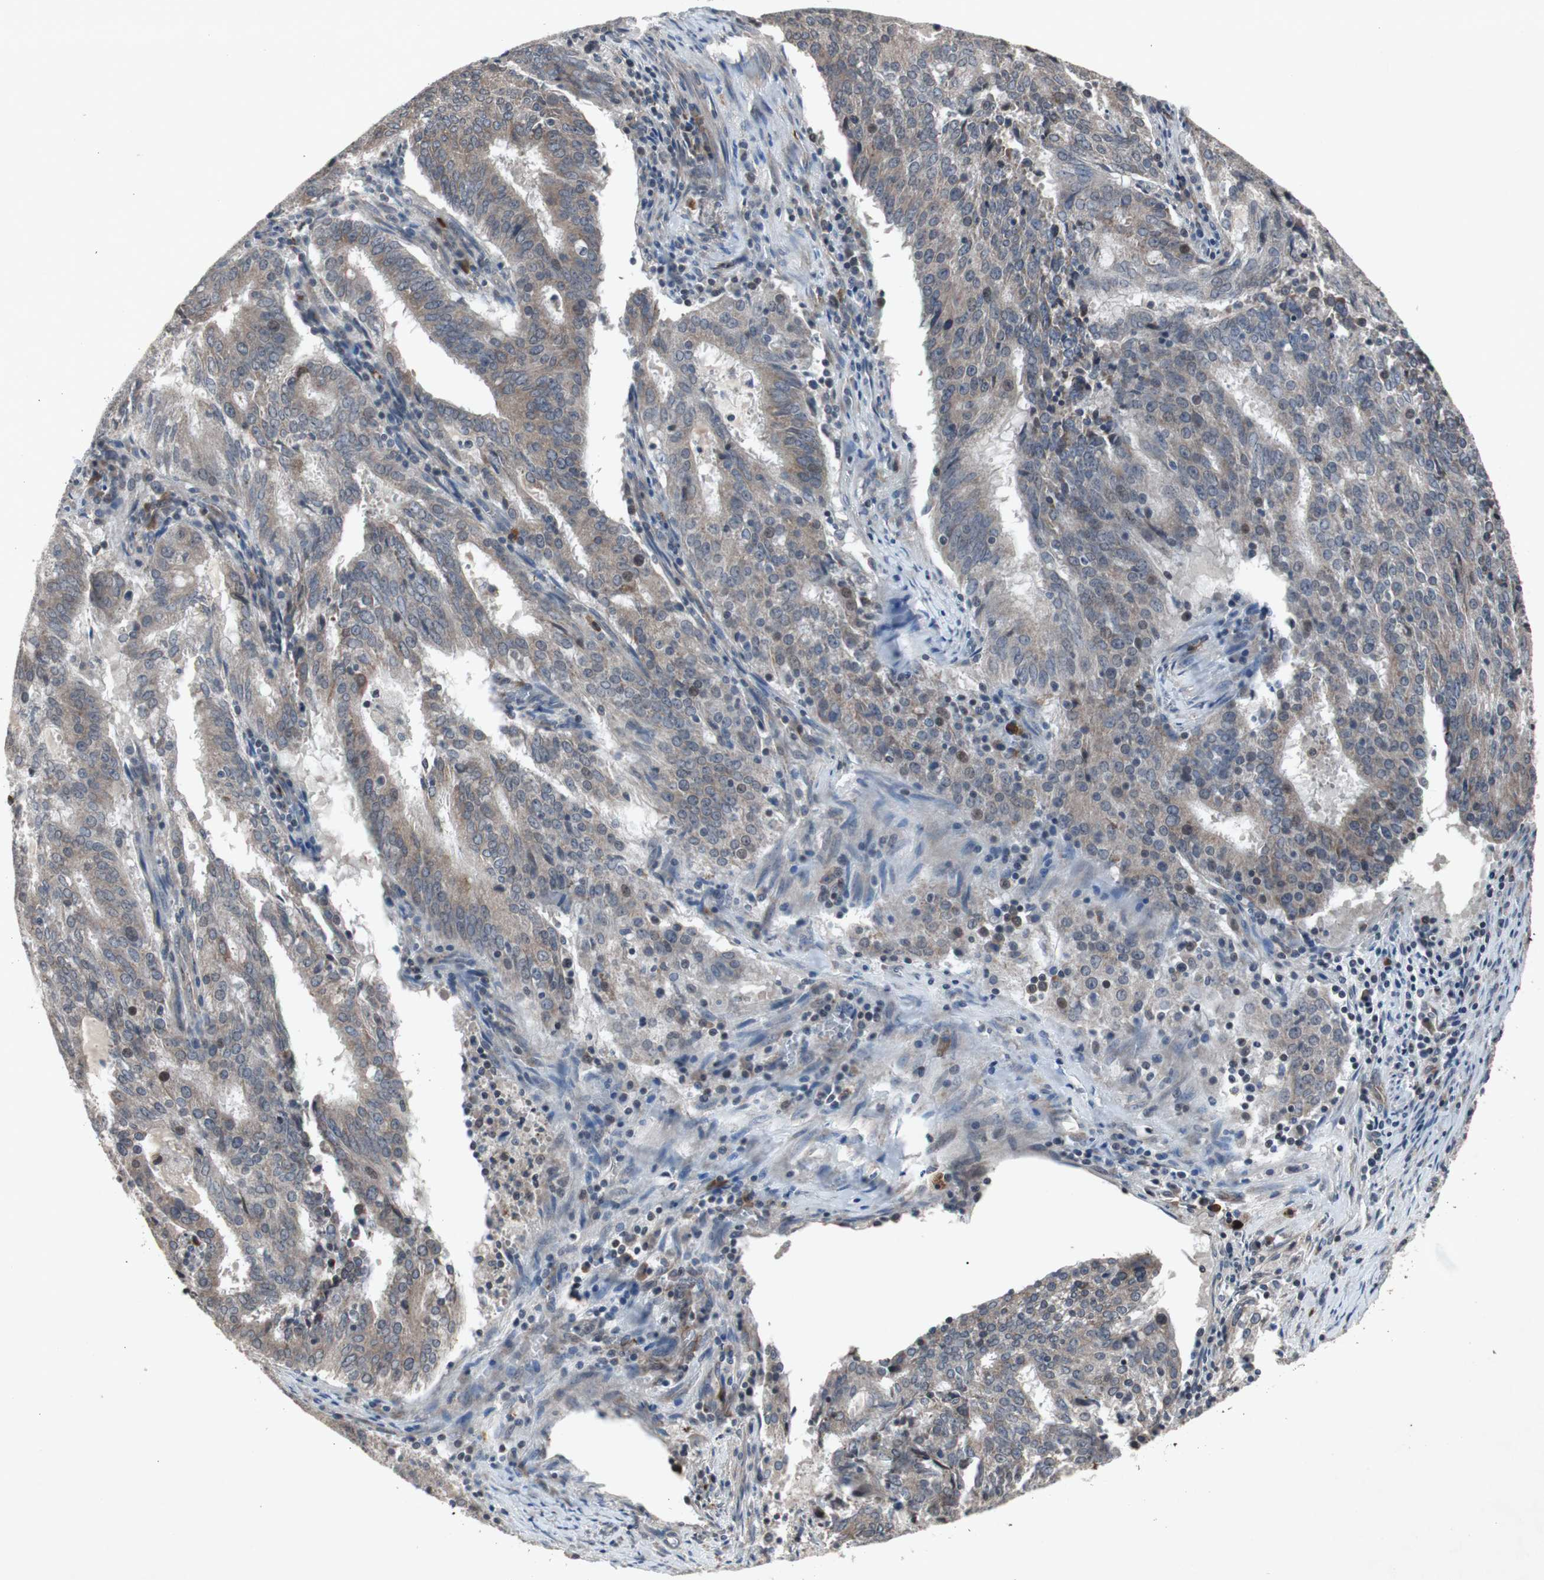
{"staining": {"intensity": "weak", "quantity": ">75%", "location": "cytoplasmic/membranous"}, "tissue": "cervical cancer", "cell_type": "Tumor cells", "image_type": "cancer", "snomed": [{"axis": "morphology", "description": "Adenocarcinoma, NOS"}, {"axis": "topography", "description": "Cervix"}], "caption": "Tumor cells display weak cytoplasmic/membranous staining in approximately >75% of cells in adenocarcinoma (cervical).", "gene": "CRADD", "patient": {"sex": "female", "age": 44}}